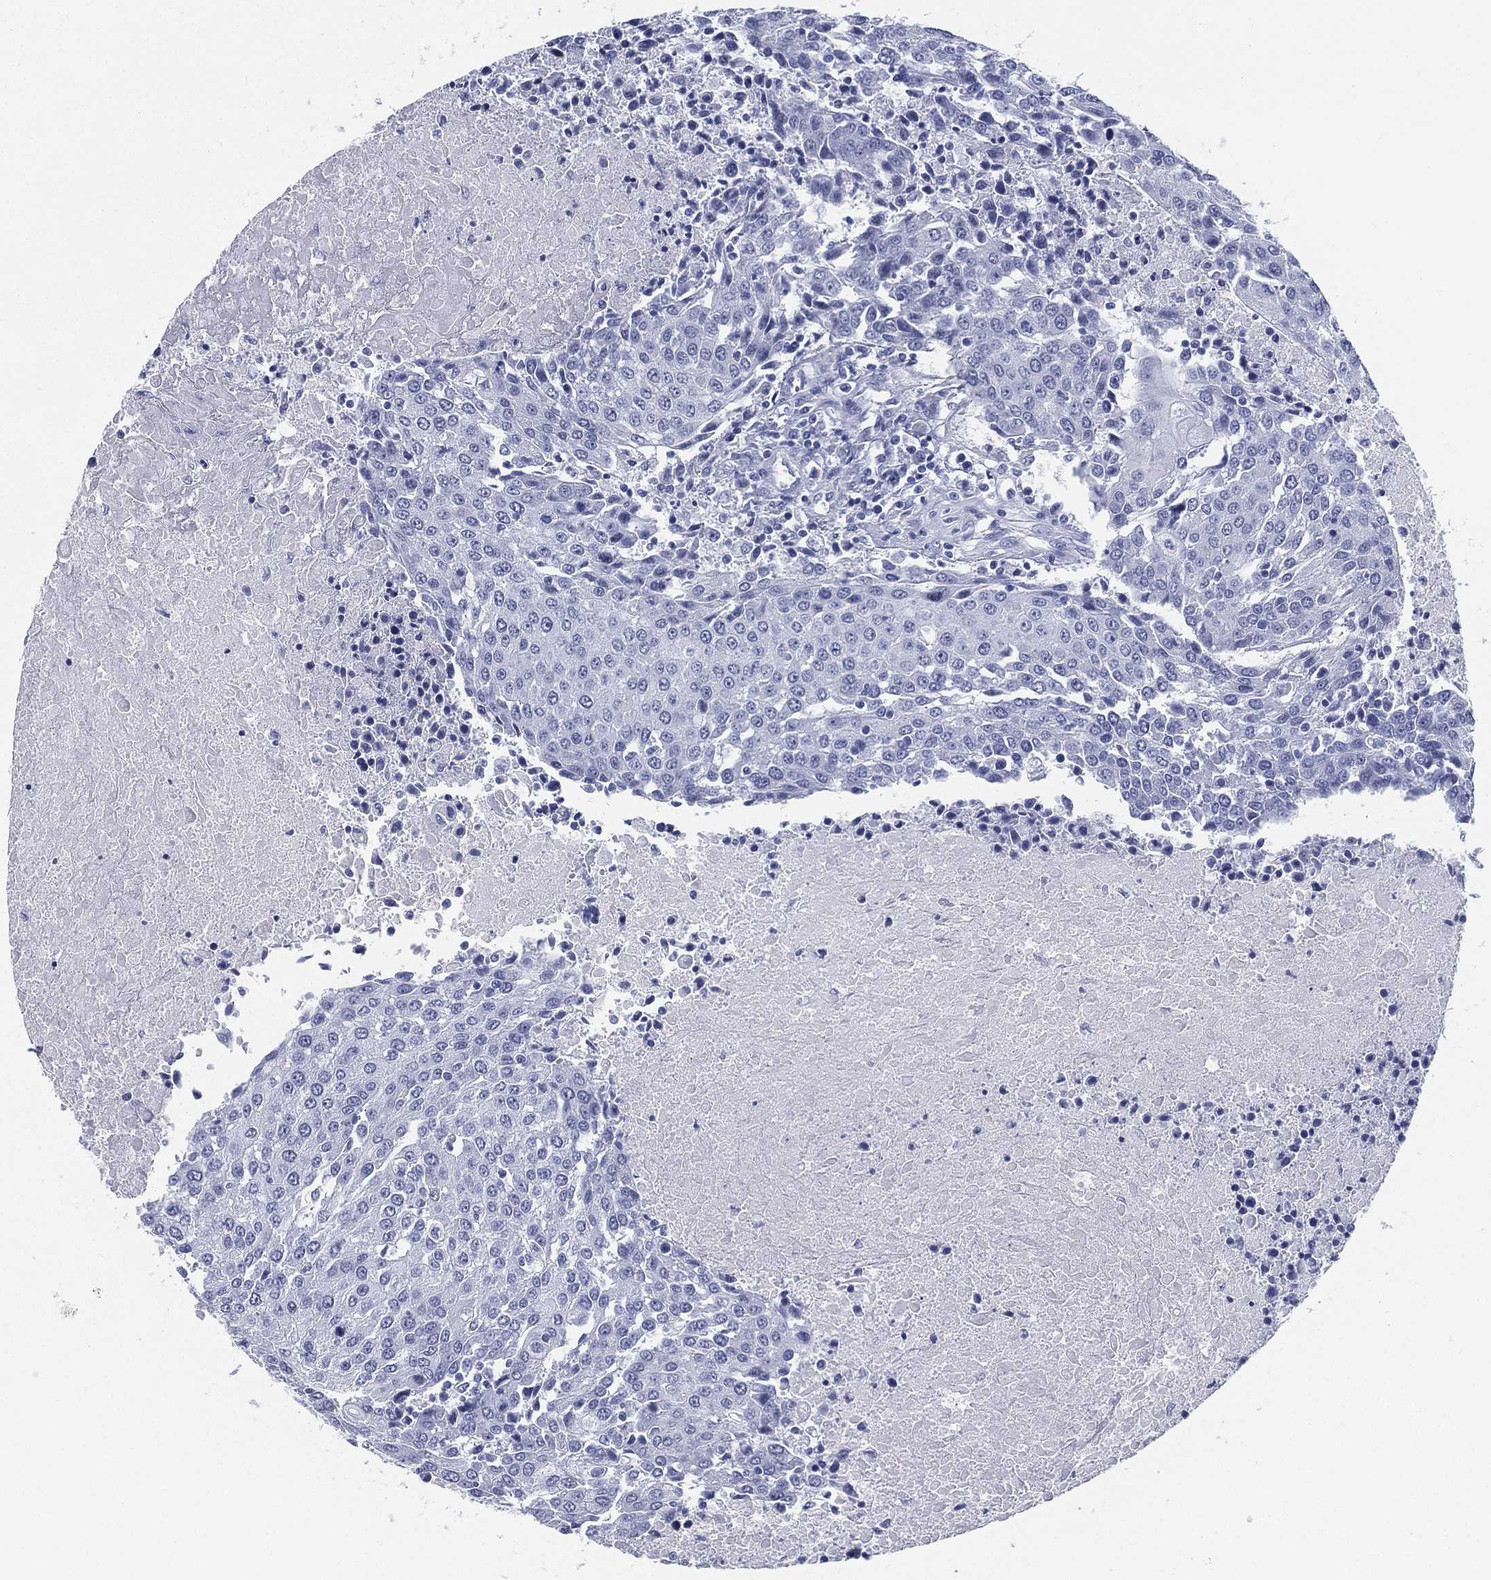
{"staining": {"intensity": "negative", "quantity": "none", "location": "none"}, "tissue": "urothelial cancer", "cell_type": "Tumor cells", "image_type": "cancer", "snomed": [{"axis": "morphology", "description": "Urothelial carcinoma, High grade"}, {"axis": "topography", "description": "Urinary bladder"}], "caption": "Immunohistochemistry (IHC) photomicrograph of neoplastic tissue: human high-grade urothelial carcinoma stained with DAB (3,3'-diaminobenzidine) exhibits no significant protein positivity in tumor cells. The staining was performed using DAB to visualize the protein expression in brown, while the nuclei were stained in blue with hematoxylin (Magnification: 20x).", "gene": "ATP1B2", "patient": {"sex": "female", "age": 85}}